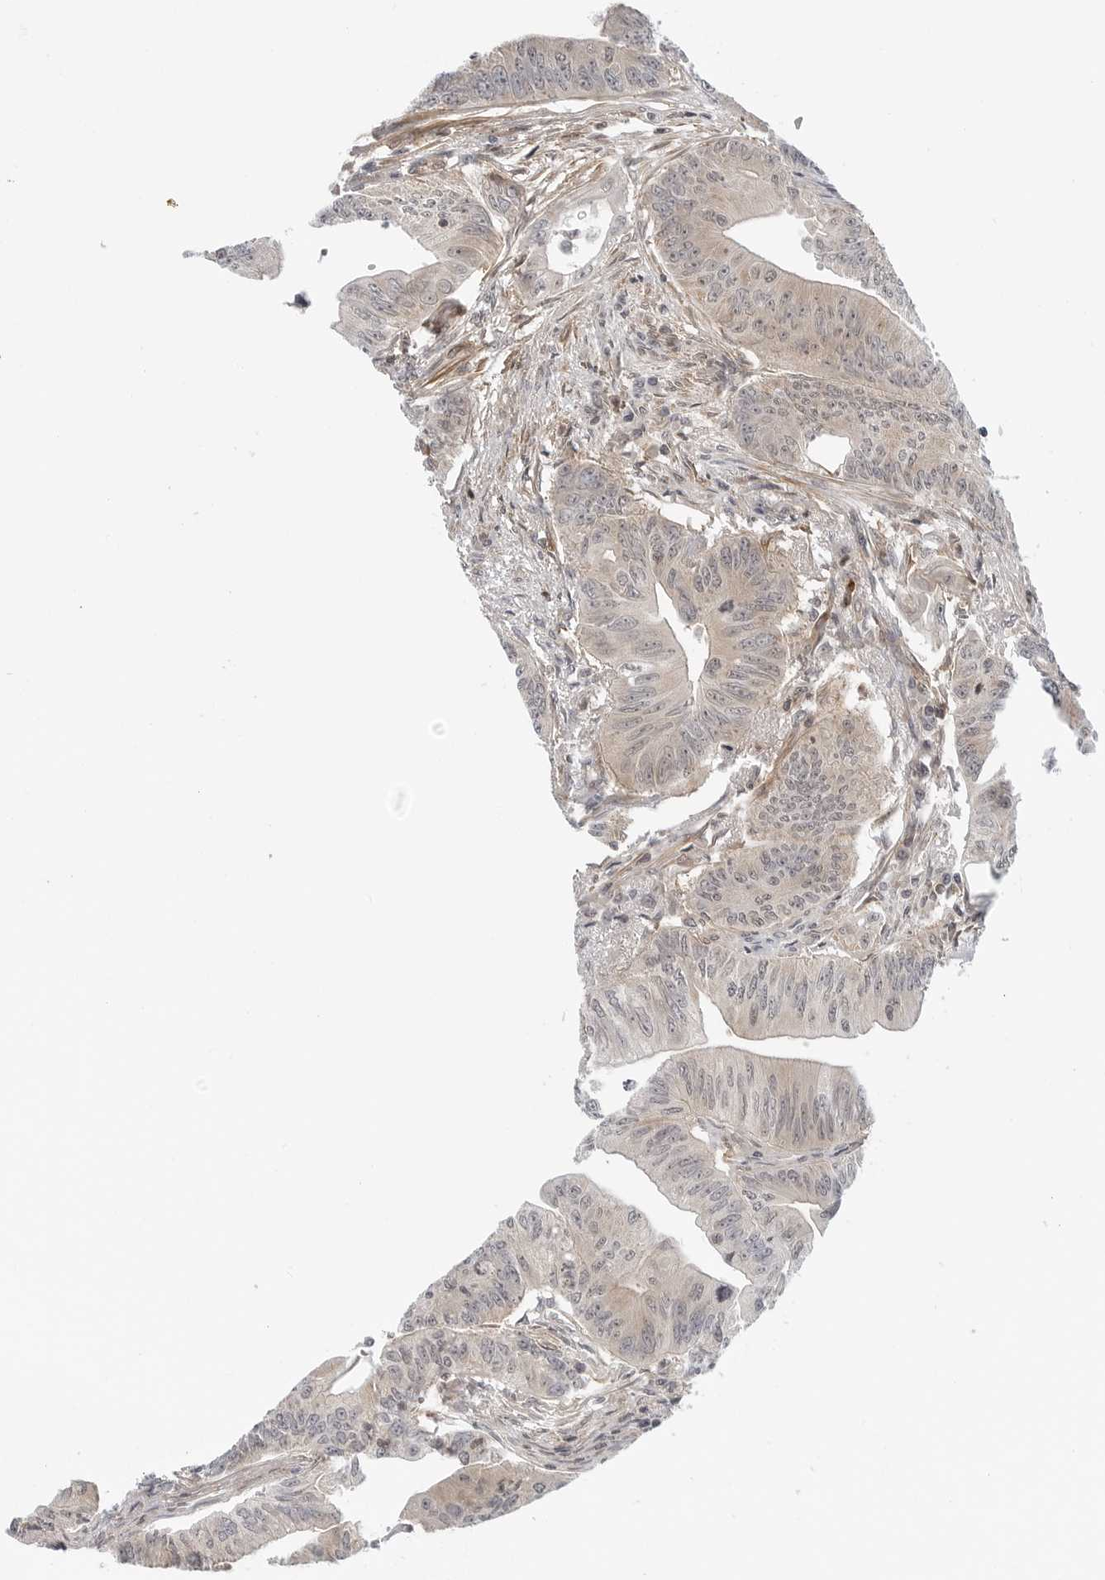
{"staining": {"intensity": "negative", "quantity": "none", "location": "none"}, "tissue": "colorectal cancer", "cell_type": "Tumor cells", "image_type": "cancer", "snomed": [{"axis": "morphology", "description": "Adenoma, NOS"}, {"axis": "morphology", "description": "Adenocarcinoma, NOS"}, {"axis": "topography", "description": "Colon"}], "caption": "Tumor cells show no significant expression in adenocarcinoma (colorectal). (DAB (3,3'-diaminobenzidine) immunohistochemistry with hematoxylin counter stain).", "gene": "STXBP3", "patient": {"sex": "male", "age": 79}}